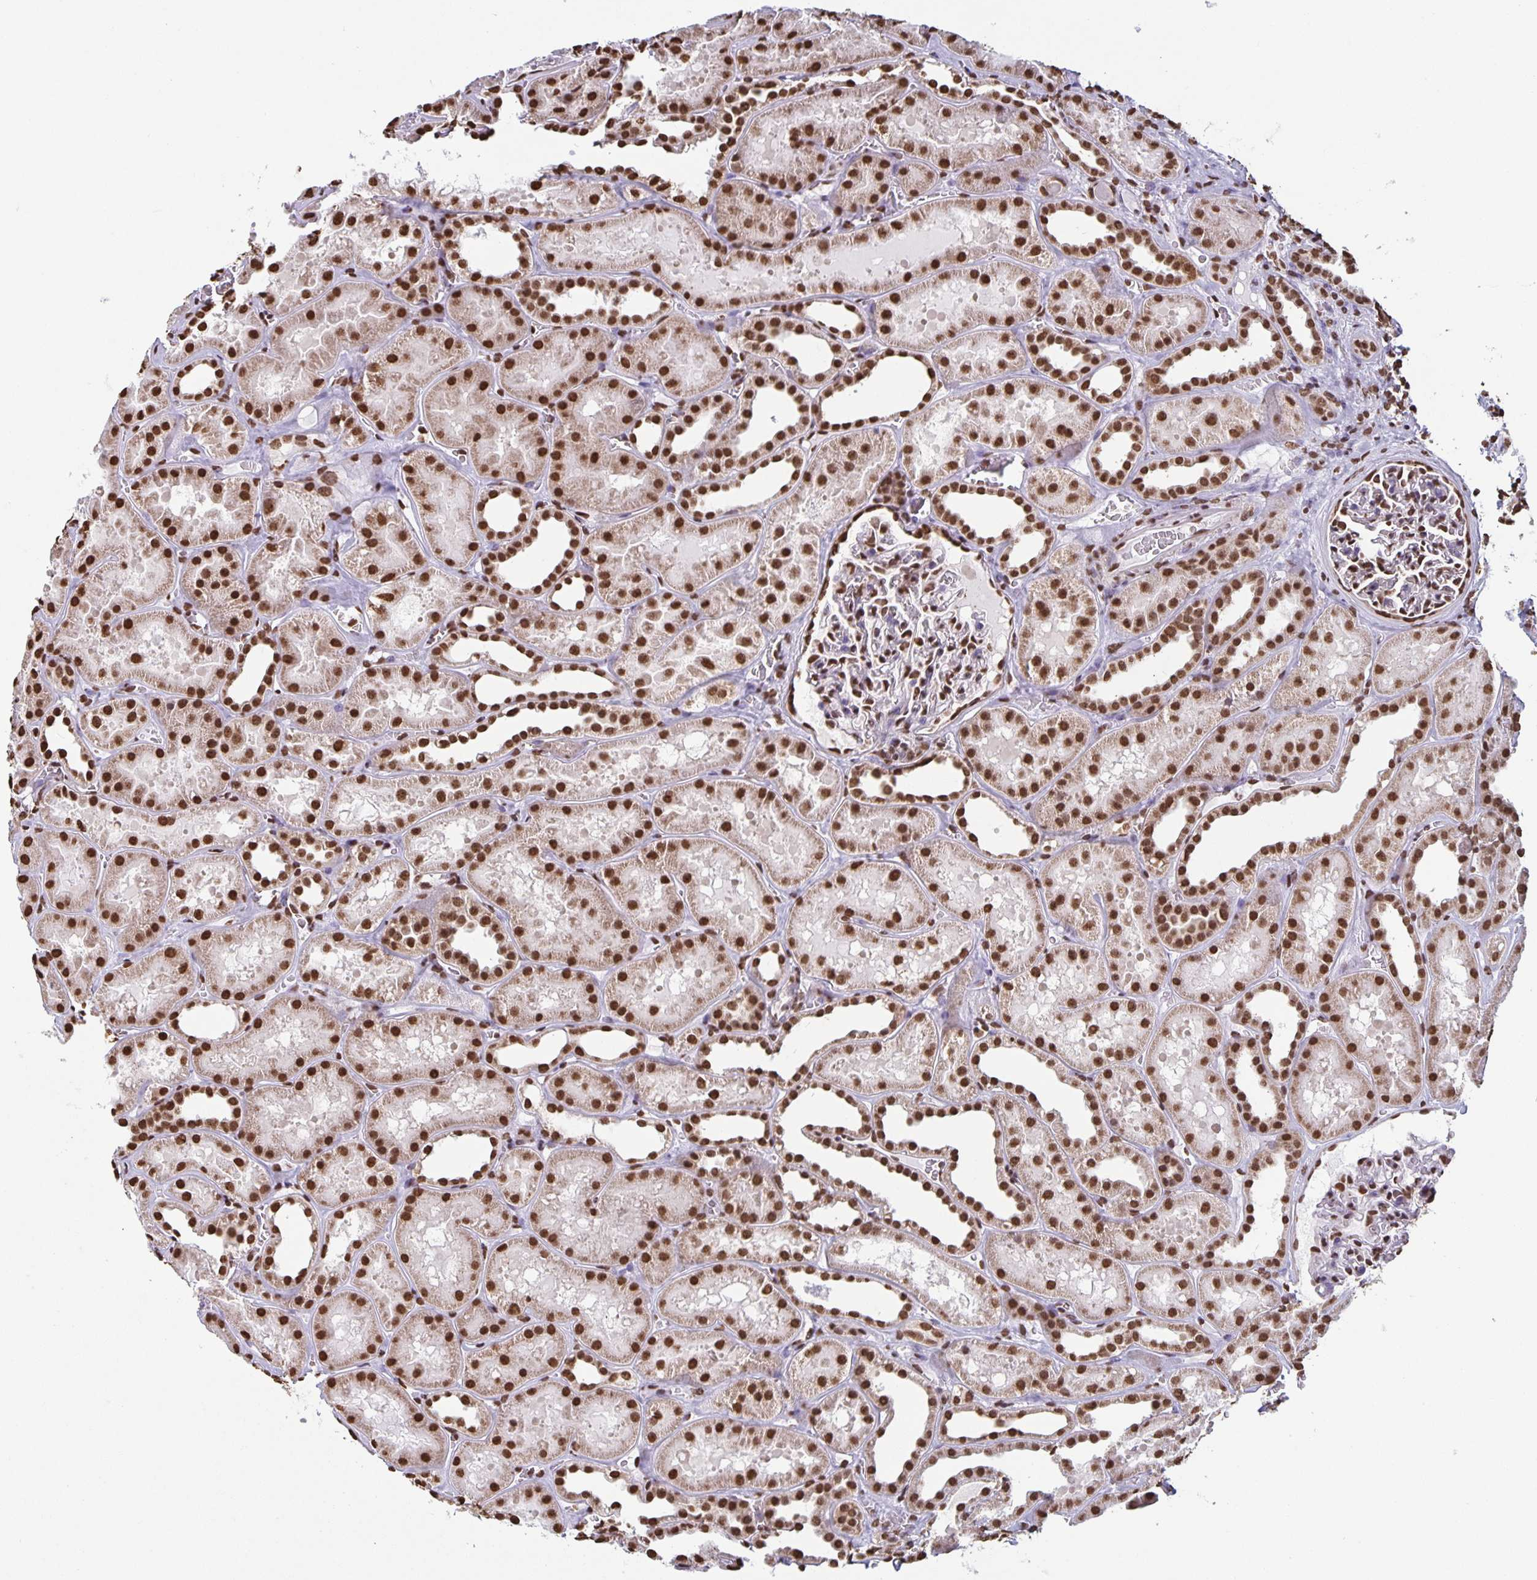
{"staining": {"intensity": "strong", "quantity": "25%-75%", "location": "nuclear"}, "tissue": "kidney", "cell_type": "Cells in glomeruli", "image_type": "normal", "snomed": [{"axis": "morphology", "description": "Normal tissue, NOS"}, {"axis": "topography", "description": "Kidney"}], "caption": "This is a histology image of immunohistochemistry staining of unremarkable kidney, which shows strong staining in the nuclear of cells in glomeruli.", "gene": "DUT", "patient": {"sex": "female", "age": 41}}